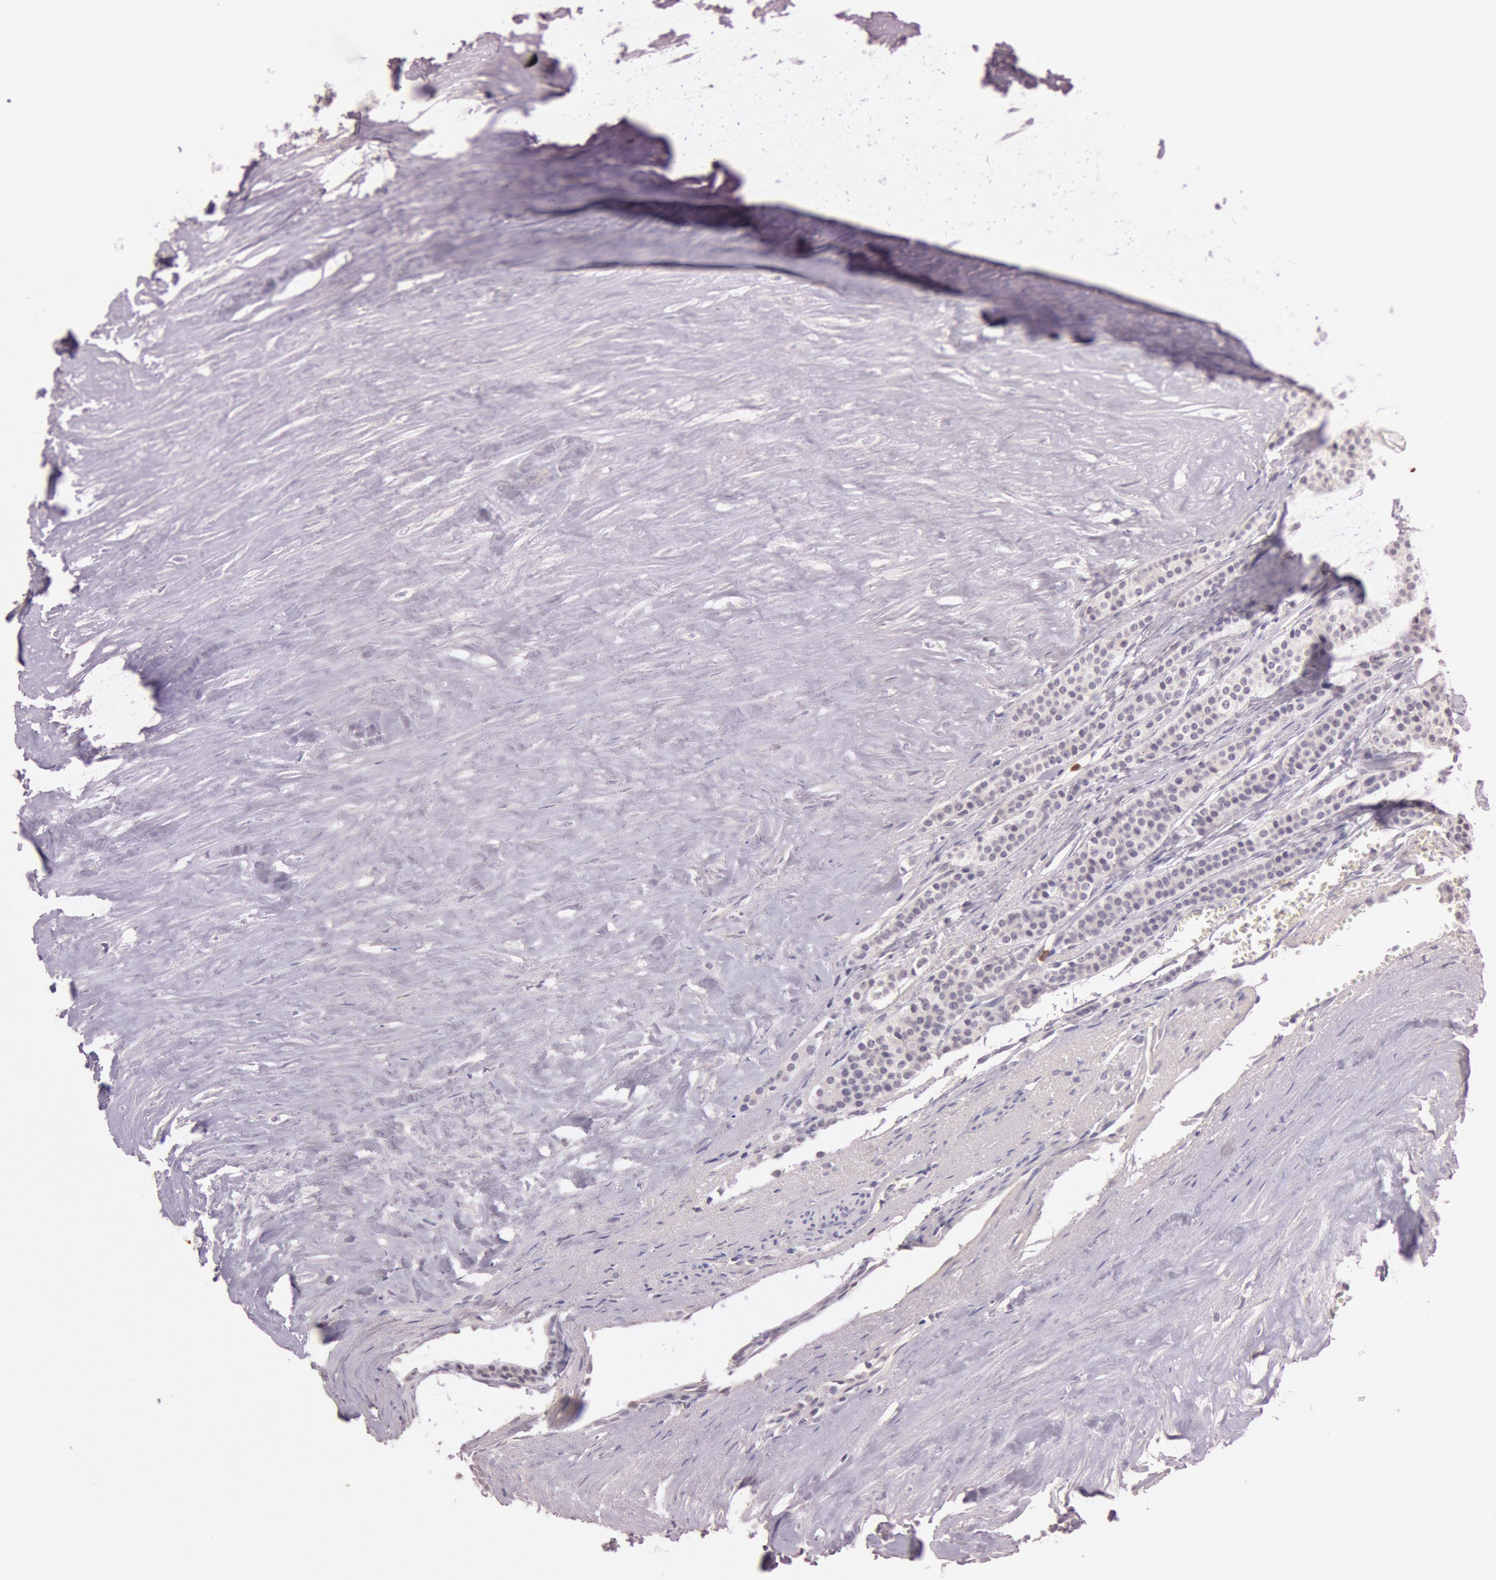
{"staining": {"intensity": "negative", "quantity": "none", "location": "none"}, "tissue": "carcinoid", "cell_type": "Tumor cells", "image_type": "cancer", "snomed": [{"axis": "morphology", "description": "Carcinoid, malignant, NOS"}, {"axis": "topography", "description": "Small intestine"}], "caption": "The photomicrograph displays no staining of tumor cells in malignant carcinoid.", "gene": "KDM6A", "patient": {"sex": "male", "age": 63}}